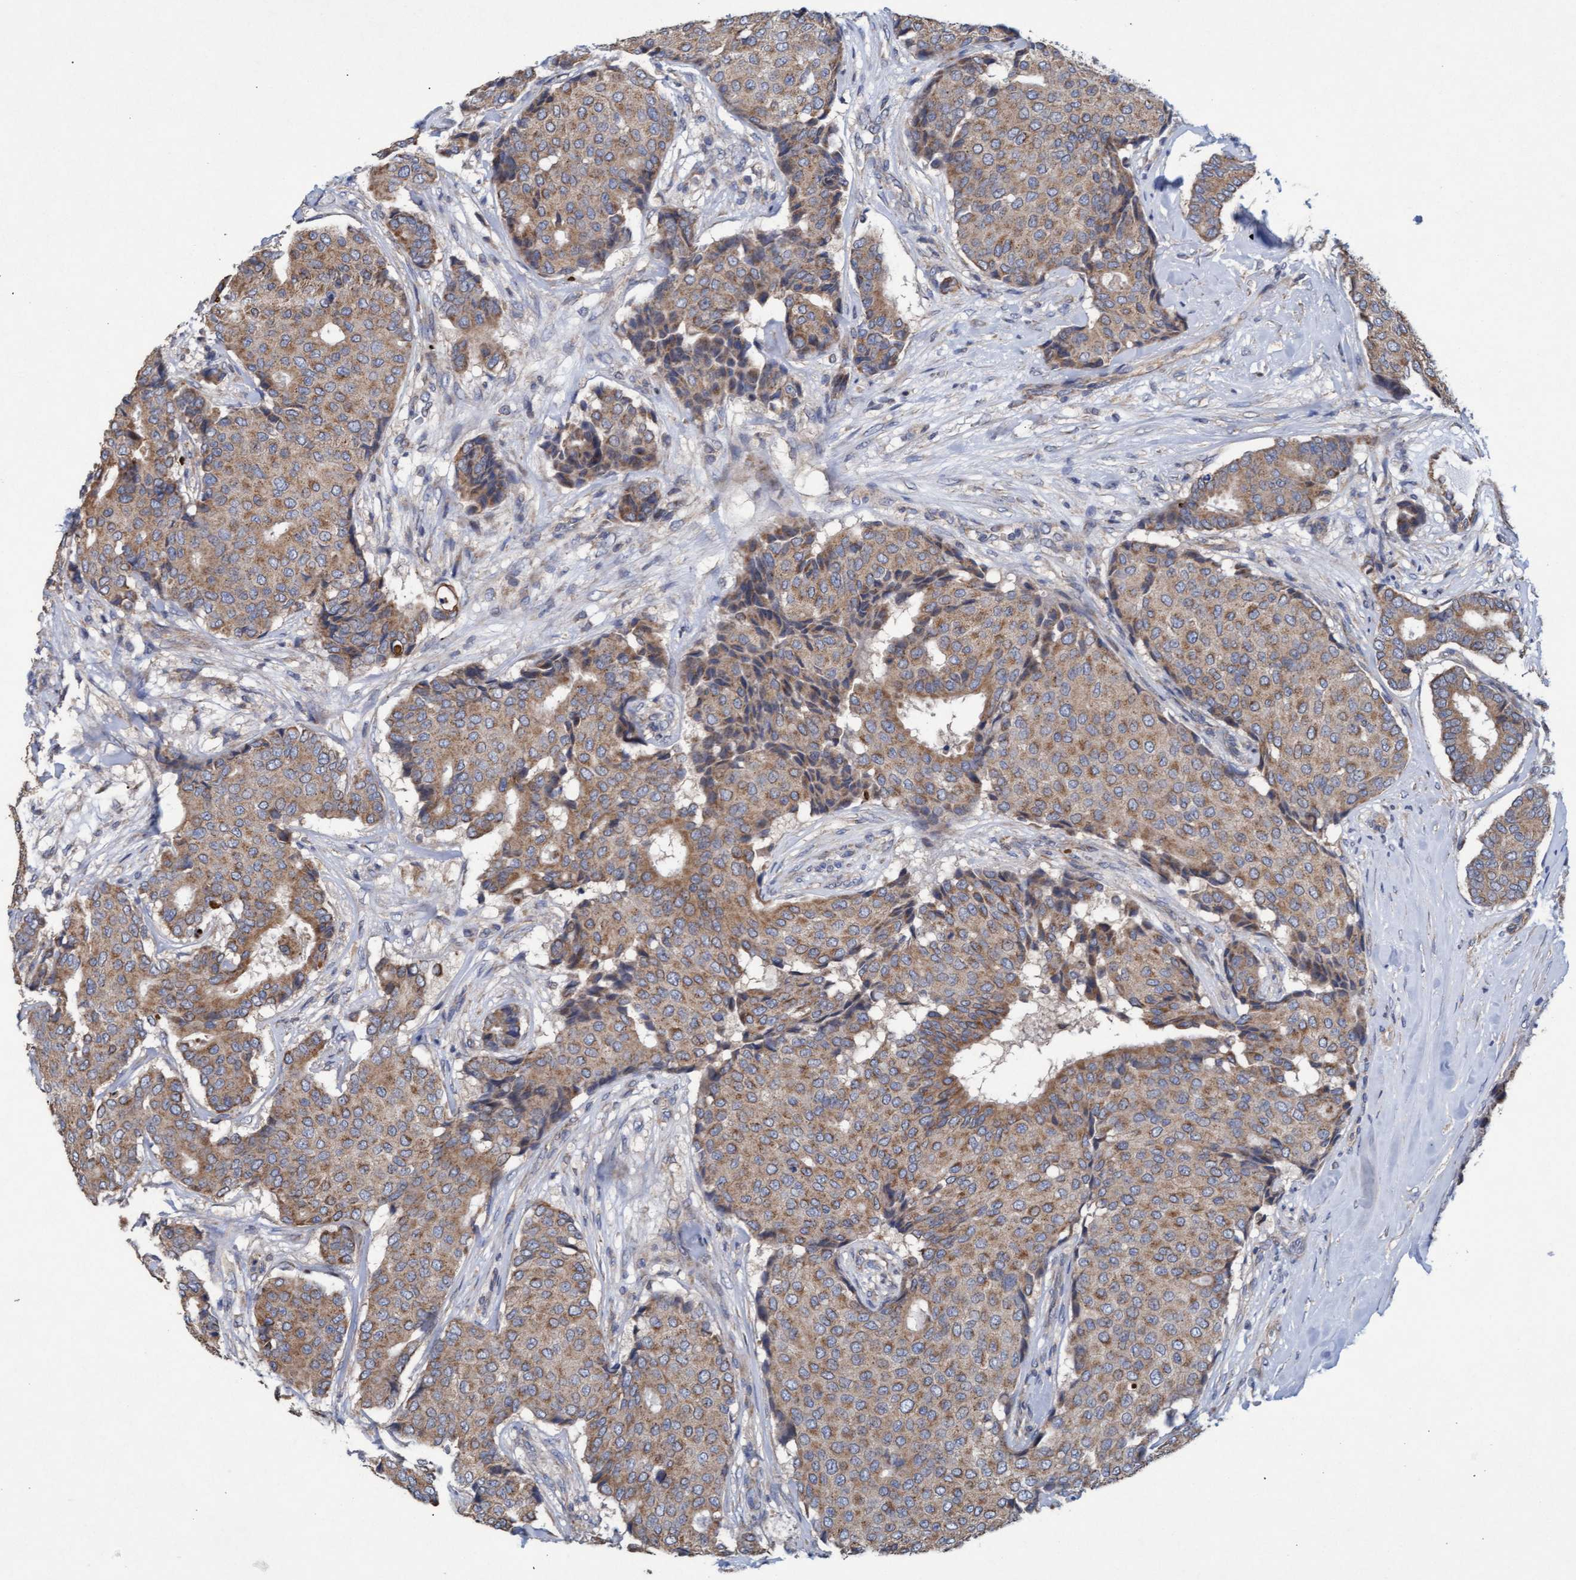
{"staining": {"intensity": "moderate", "quantity": ">75%", "location": "cytoplasmic/membranous"}, "tissue": "breast cancer", "cell_type": "Tumor cells", "image_type": "cancer", "snomed": [{"axis": "morphology", "description": "Duct carcinoma"}, {"axis": "topography", "description": "Breast"}], "caption": "IHC of human intraductal carcinoma (breast) demonstrates medium levels of moderate cytoplasmic/membranous expression in approximately >75% of tumor cells. (DAB (3,3'-diaminobenzidine) = brown stain, brightfield microscopy at high magnification).", "gene": "MRPL38", "patient": {"sex": "female", "age": 75}}